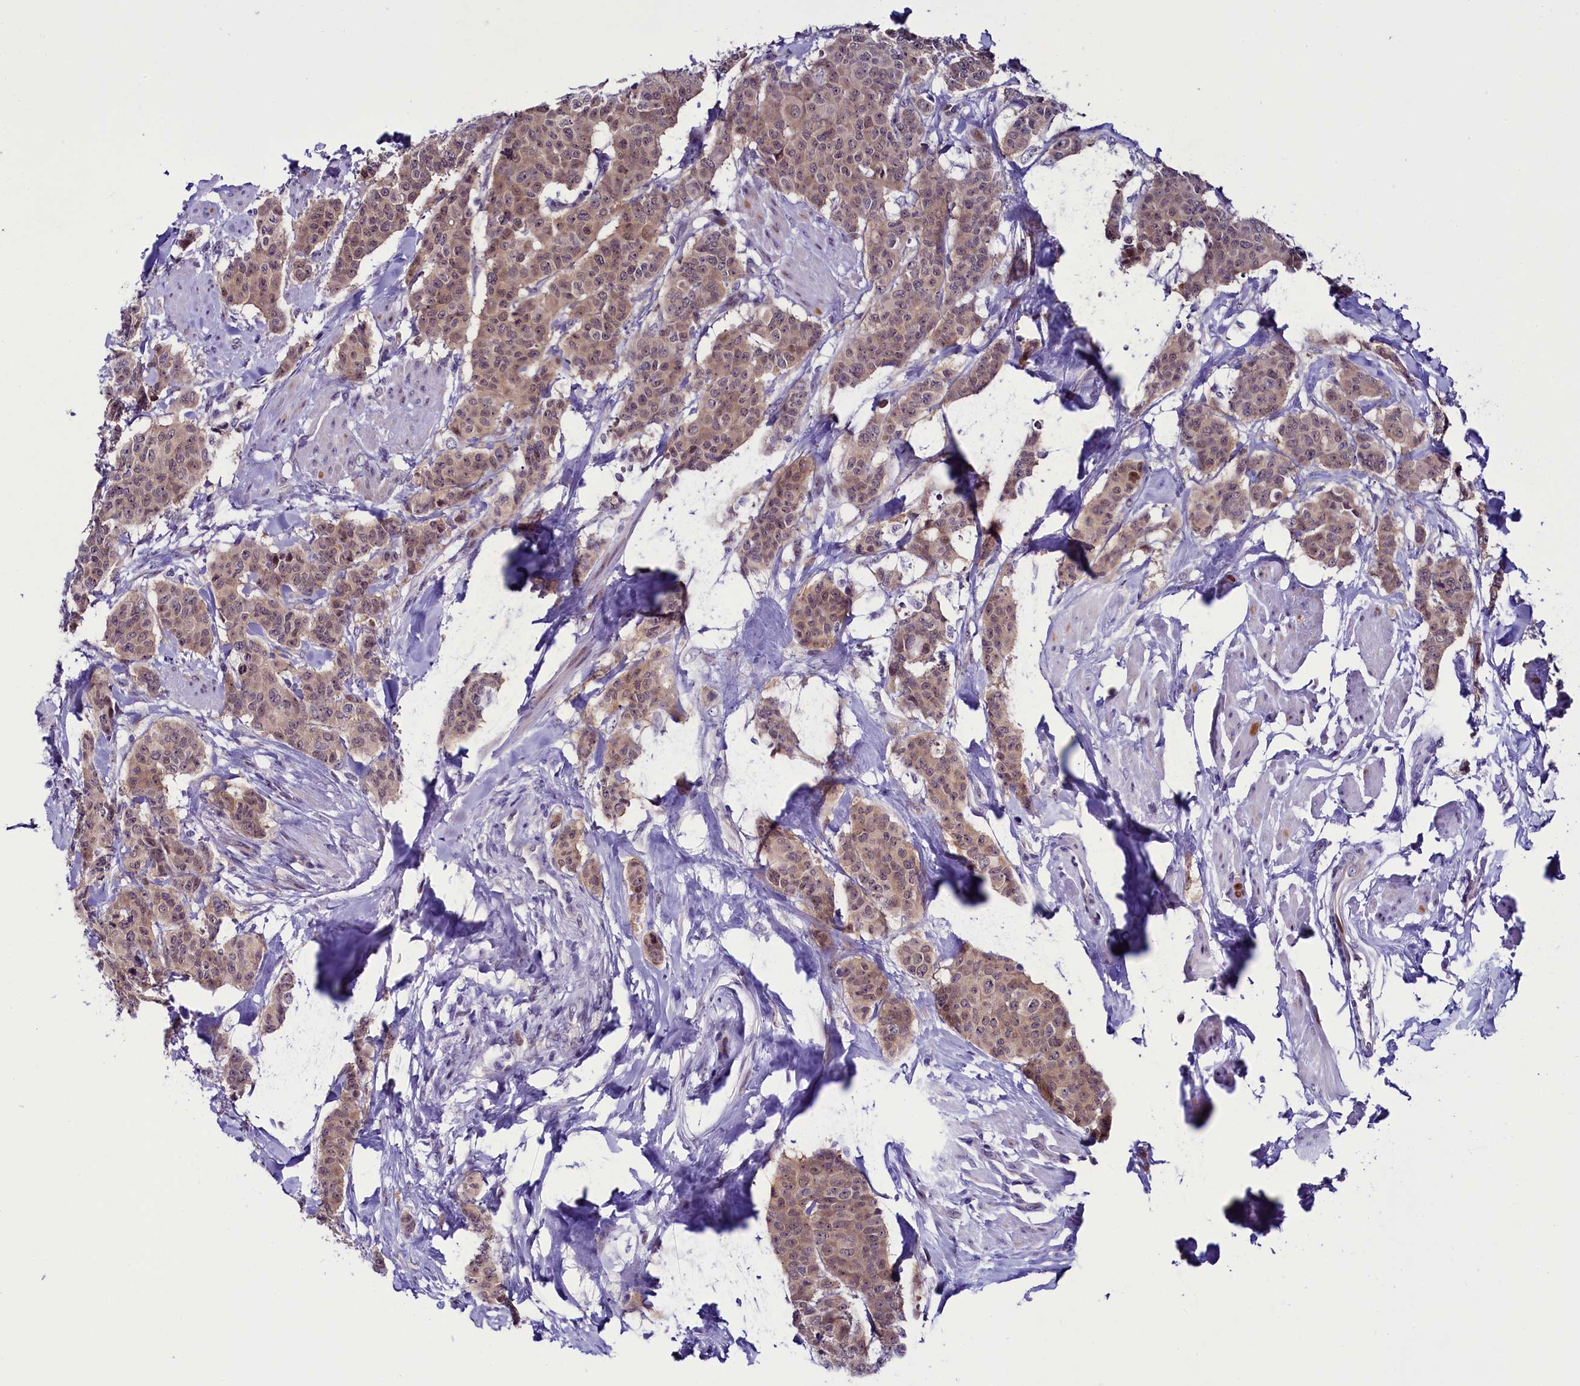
{"staining": {"intensity": "weak", "quantity": ">75%", "location": "cytoplasmic/membranous"}, "tissue": "breast cancer", "cell_type": "Tumor cells", "image_type": "cancer", "snomed": [{"axis": "morphology", "description": "Duct carcinoma"}, {"axis": "topography", "description": "Breast"}], "caption": "This image demonstrates breast infiltrating ductal carcinoma stained with immunohistochemistry (IHC) to label a protein in brown. The cytoplasmic/membranous of tumor cells show weak positivity for the protein. Nuclei are counter-stained blue.", "gene": "CCDC106", "patient": {"sex": "female", "age": 40}}